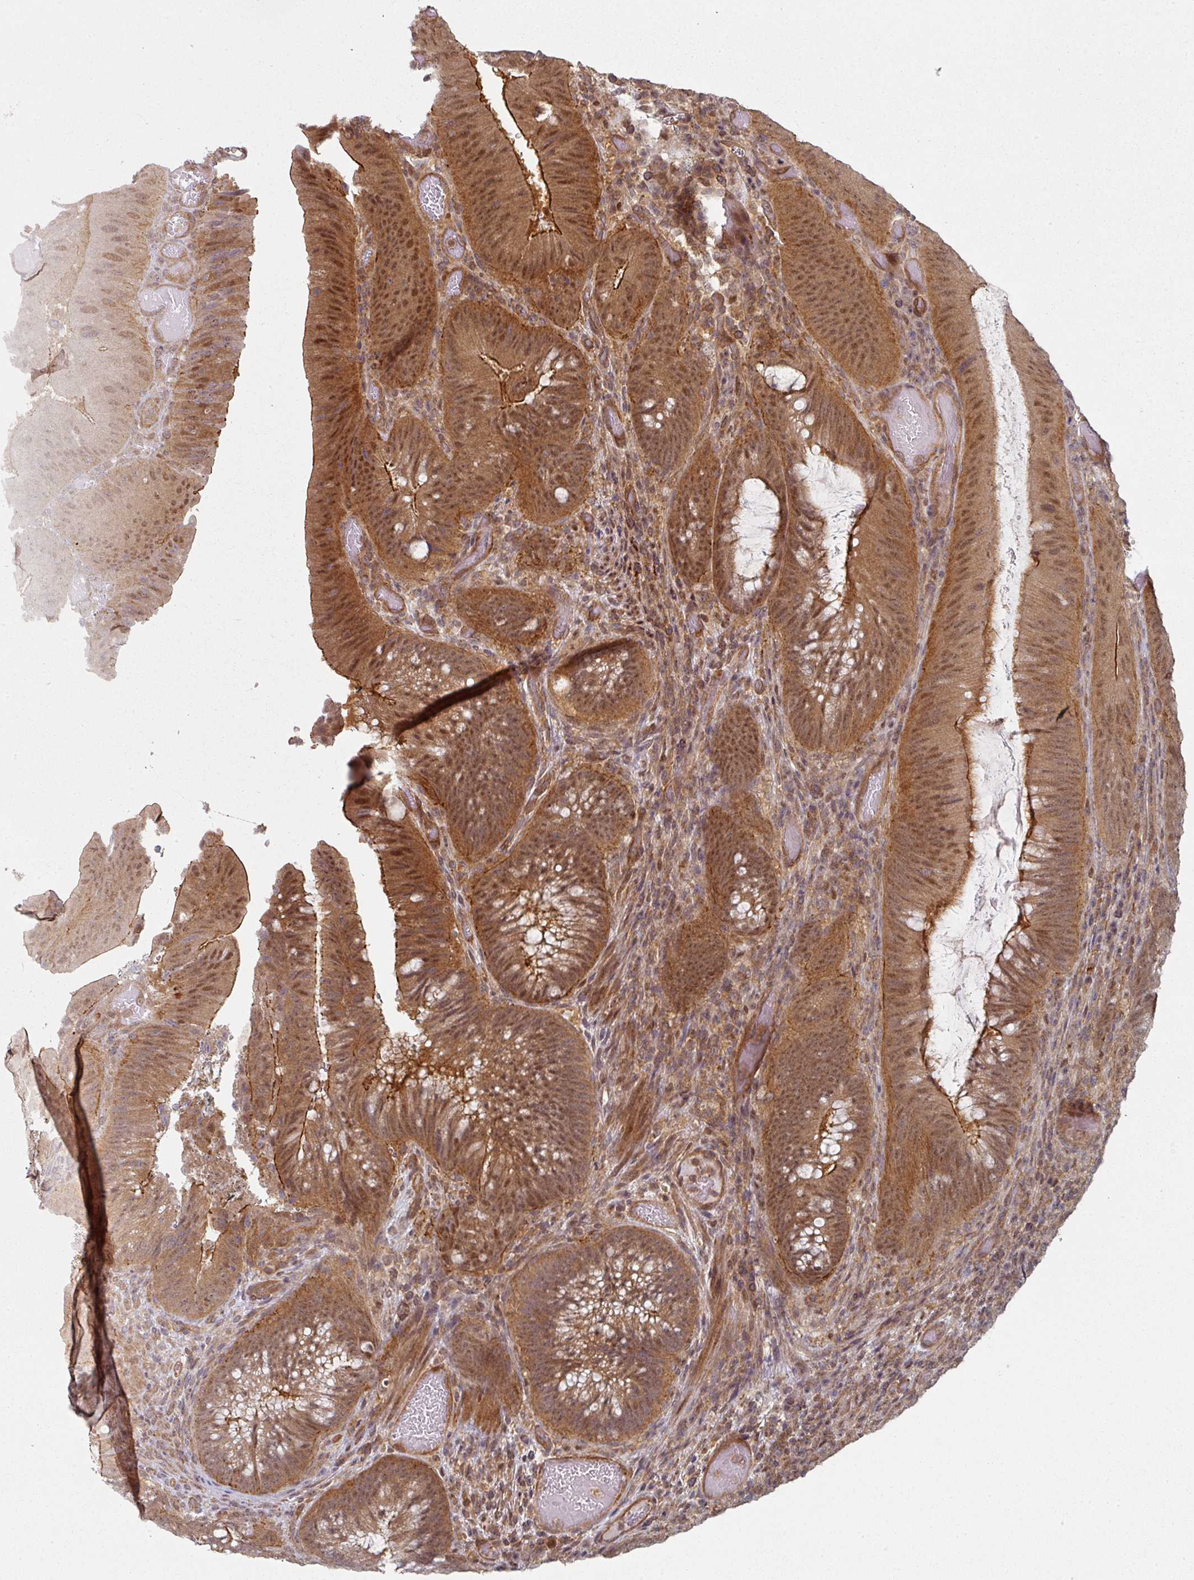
{"staining": {"intensity": "moderate", "quantity": ">75%", "location": "cytoplasmic/membranous,nuclear"}, "tissue": "colorectal cancer", "cell_type": "Tumor cells", "image_type": "cancer", "snomed": [{"axis": "morphology", "description": "Adenocarcinoma, NOS"}, {"axis": "topography", "description": "Colon"}], "caption": "Colorectal cancer (adenocarcinoma) was stained to show a protein in brown. There is medium levels of moderate cytoplasmic/membranous and nuclear expression in approximately >75% of tumor cells. Immunohistochemistry stains the protein of interest in brown and the nuclei are stained blue.", "gene": "PSME3IP1", "patient": {"sex": "female", "age": 43}}